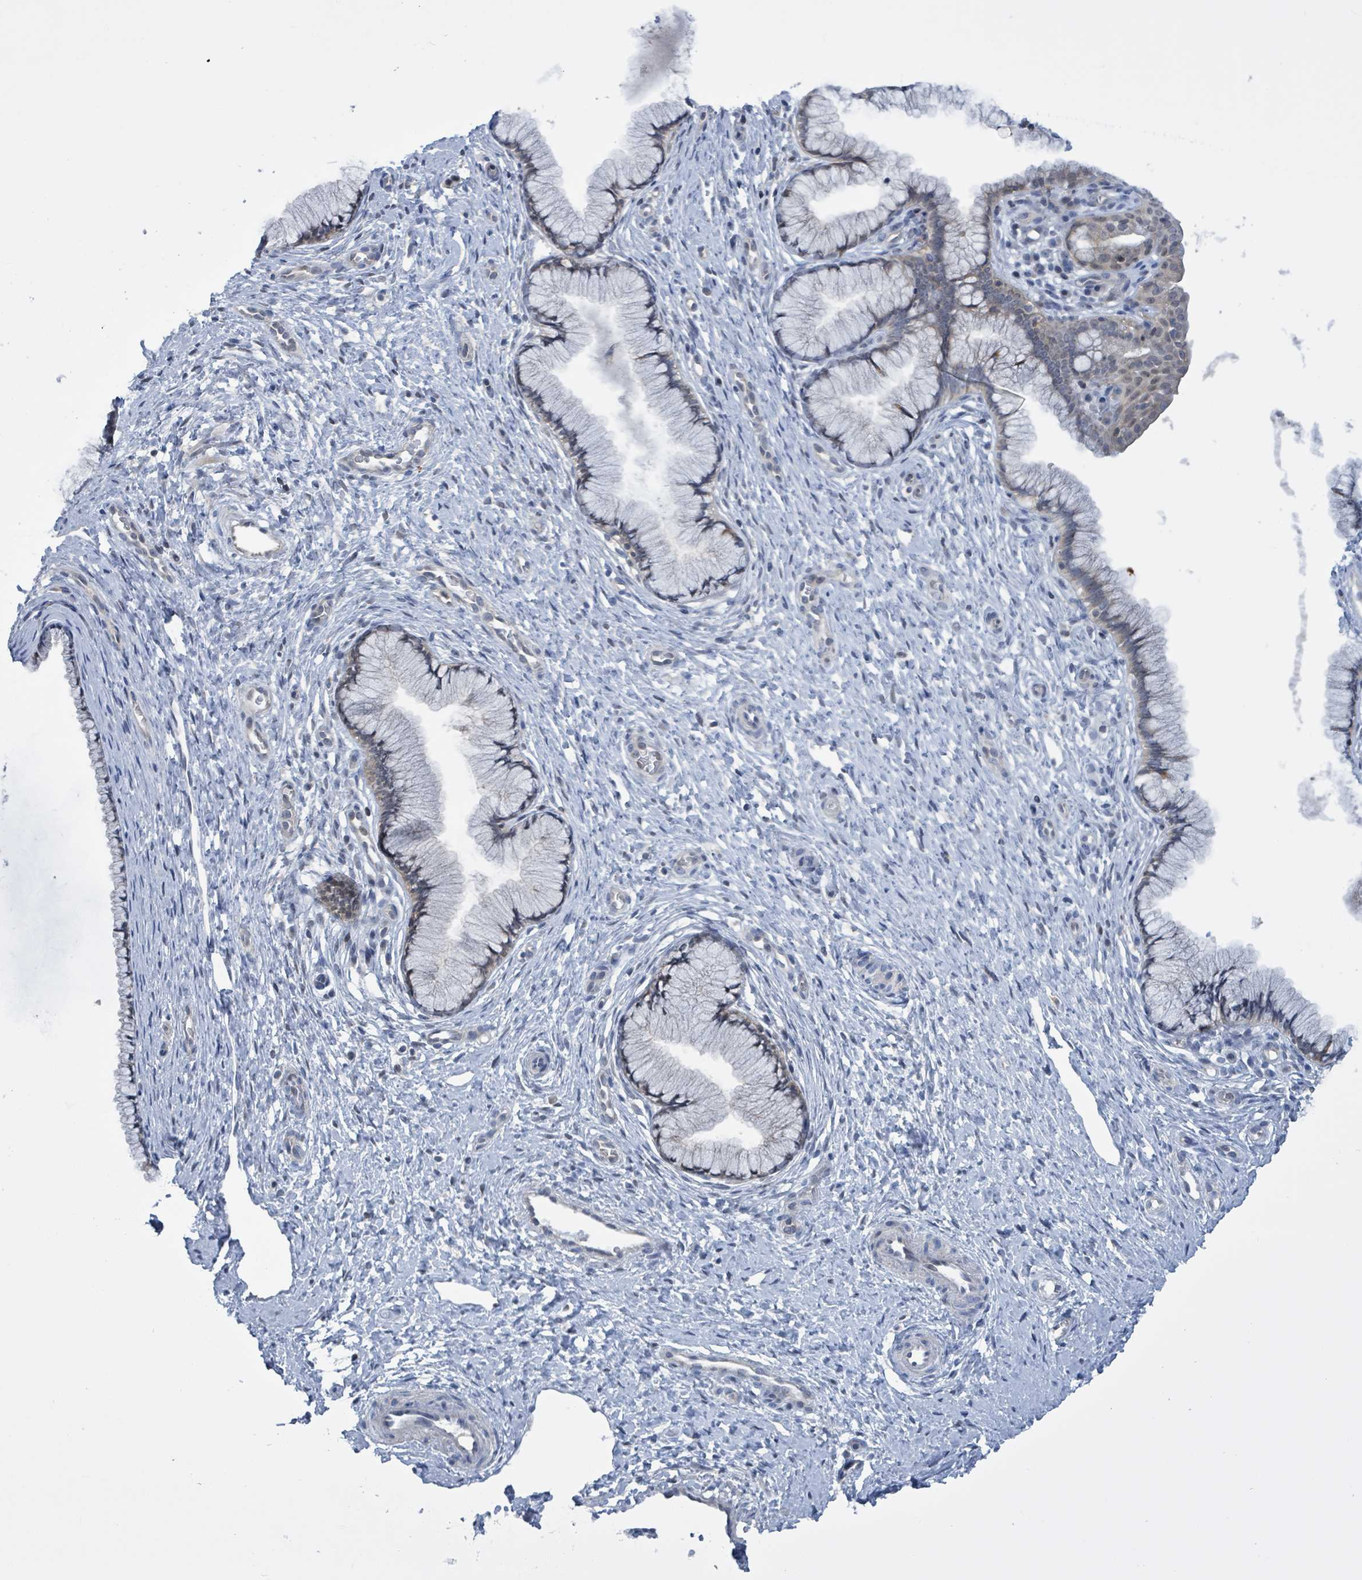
{"staining": {"intensity": "negative", "quantity": "none", "location": "none"}, "tissue": "cervix", "cell_type": "Glandular cells", "image_type": "normal", "snomed": [{"axis": "morphology", "description": "Normal tissue, NOS"}, {"axis": "topography", "description": "Cervix"}], "caption": "This histopathology image is of unremarkable cervix stained with immunohistochemistry (IHC) to label a protein in brown with the nuclei are counter-stained blue. There is no staining in glandular cells. (Stains: DAB immunohistochemistry (IHC) with hematoxylin counter stain, Microscopy: brightfield microscopy at high magnification).", "gene": "DGKZ", "patient": {"sex": "female", "age": 36}}